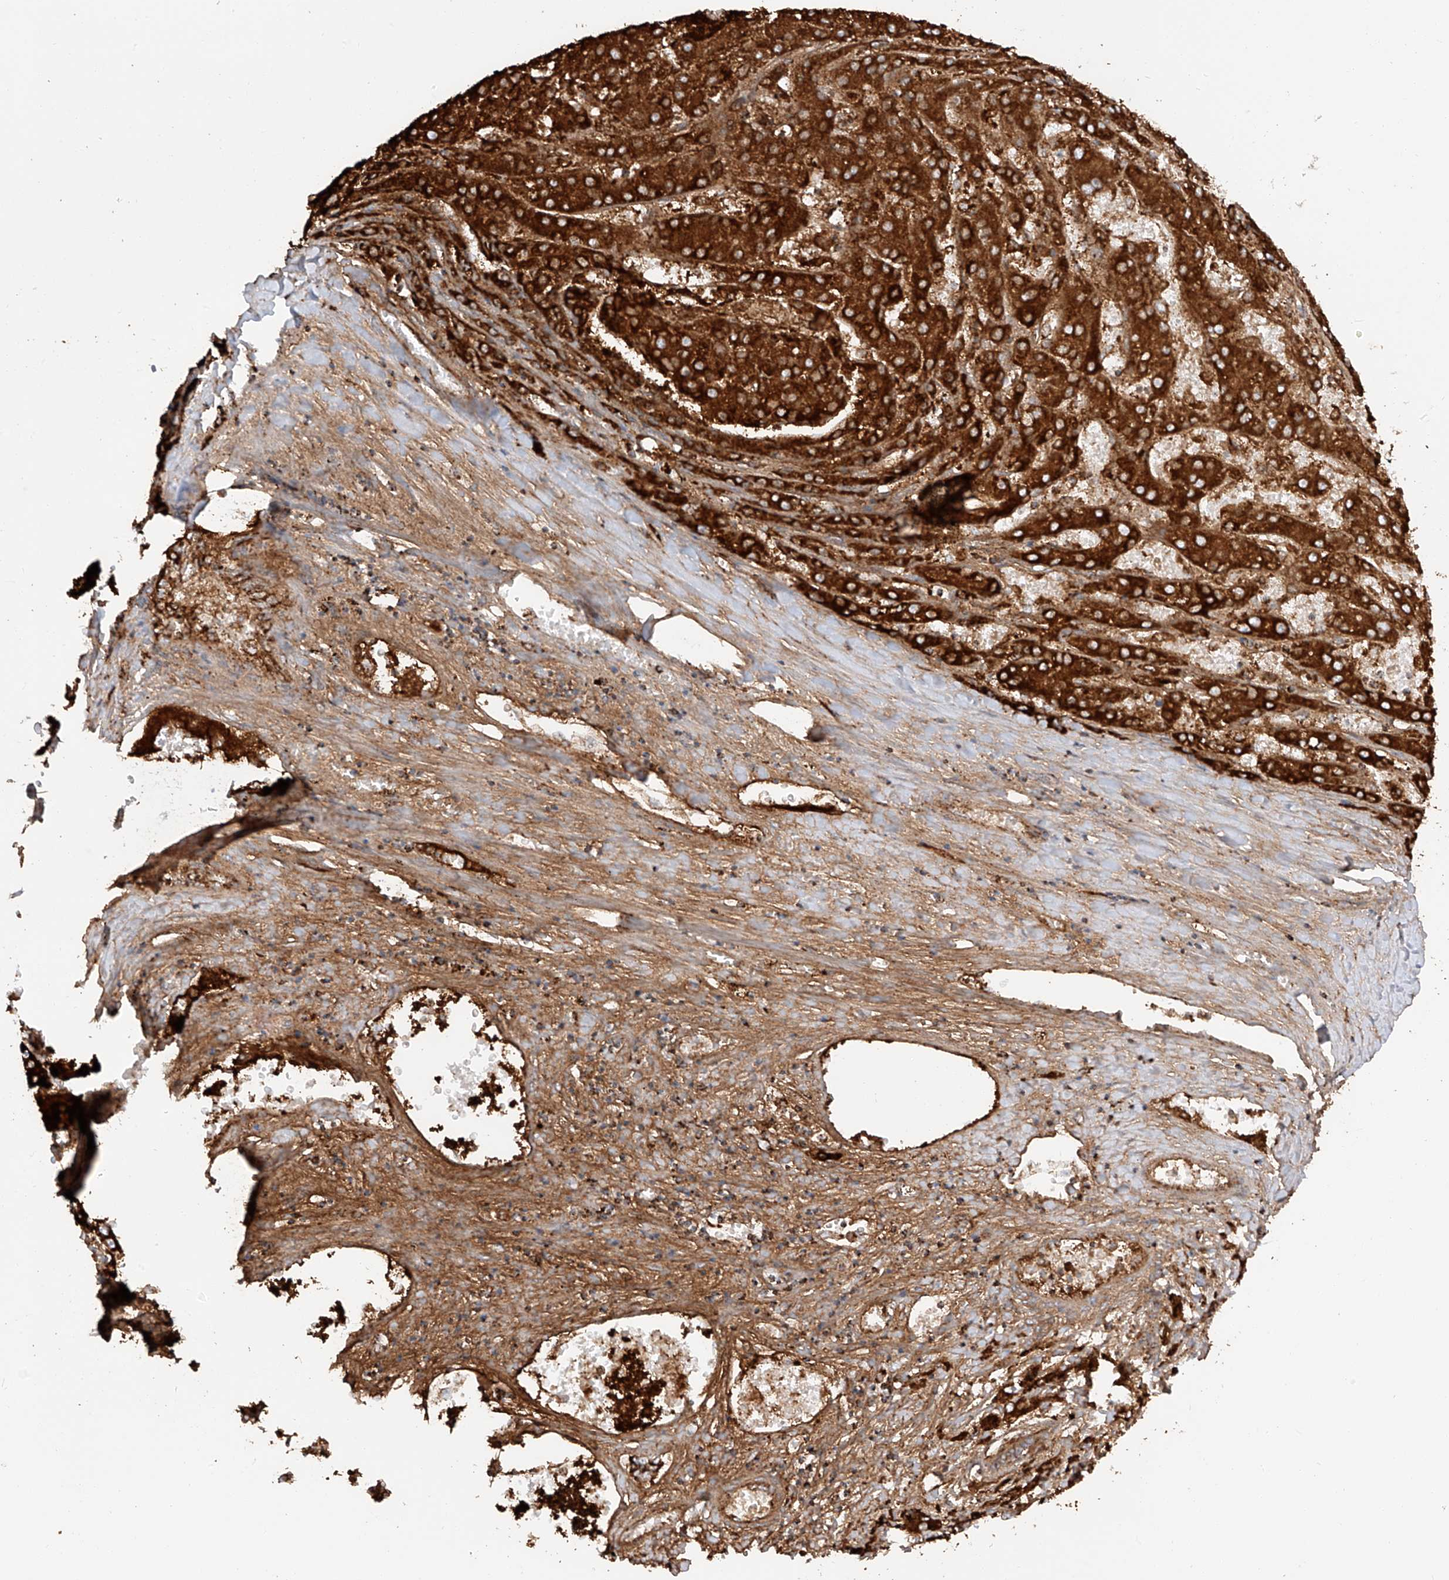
{"staining": {"intensity": "strong", "quantity": ">75%", "location": "cytoplasmic/membranous"}, "tissue": "liver cancer", "cell_type": "Tumor cells", "image_type": "cancer", "snomed": [{"axis": "morphology", "description": "Carcinoma, Hepatocellular, NOS"}, {"axis": "topography", "description": "Liver"}], "caption": "Hepatocellular carcinoma (liver) stained for a protein displays strong cytoplasmic/membranous positivity in tumor cells.", "gene": "TTC27", "patient": {"sex": "female", "age": 73}}